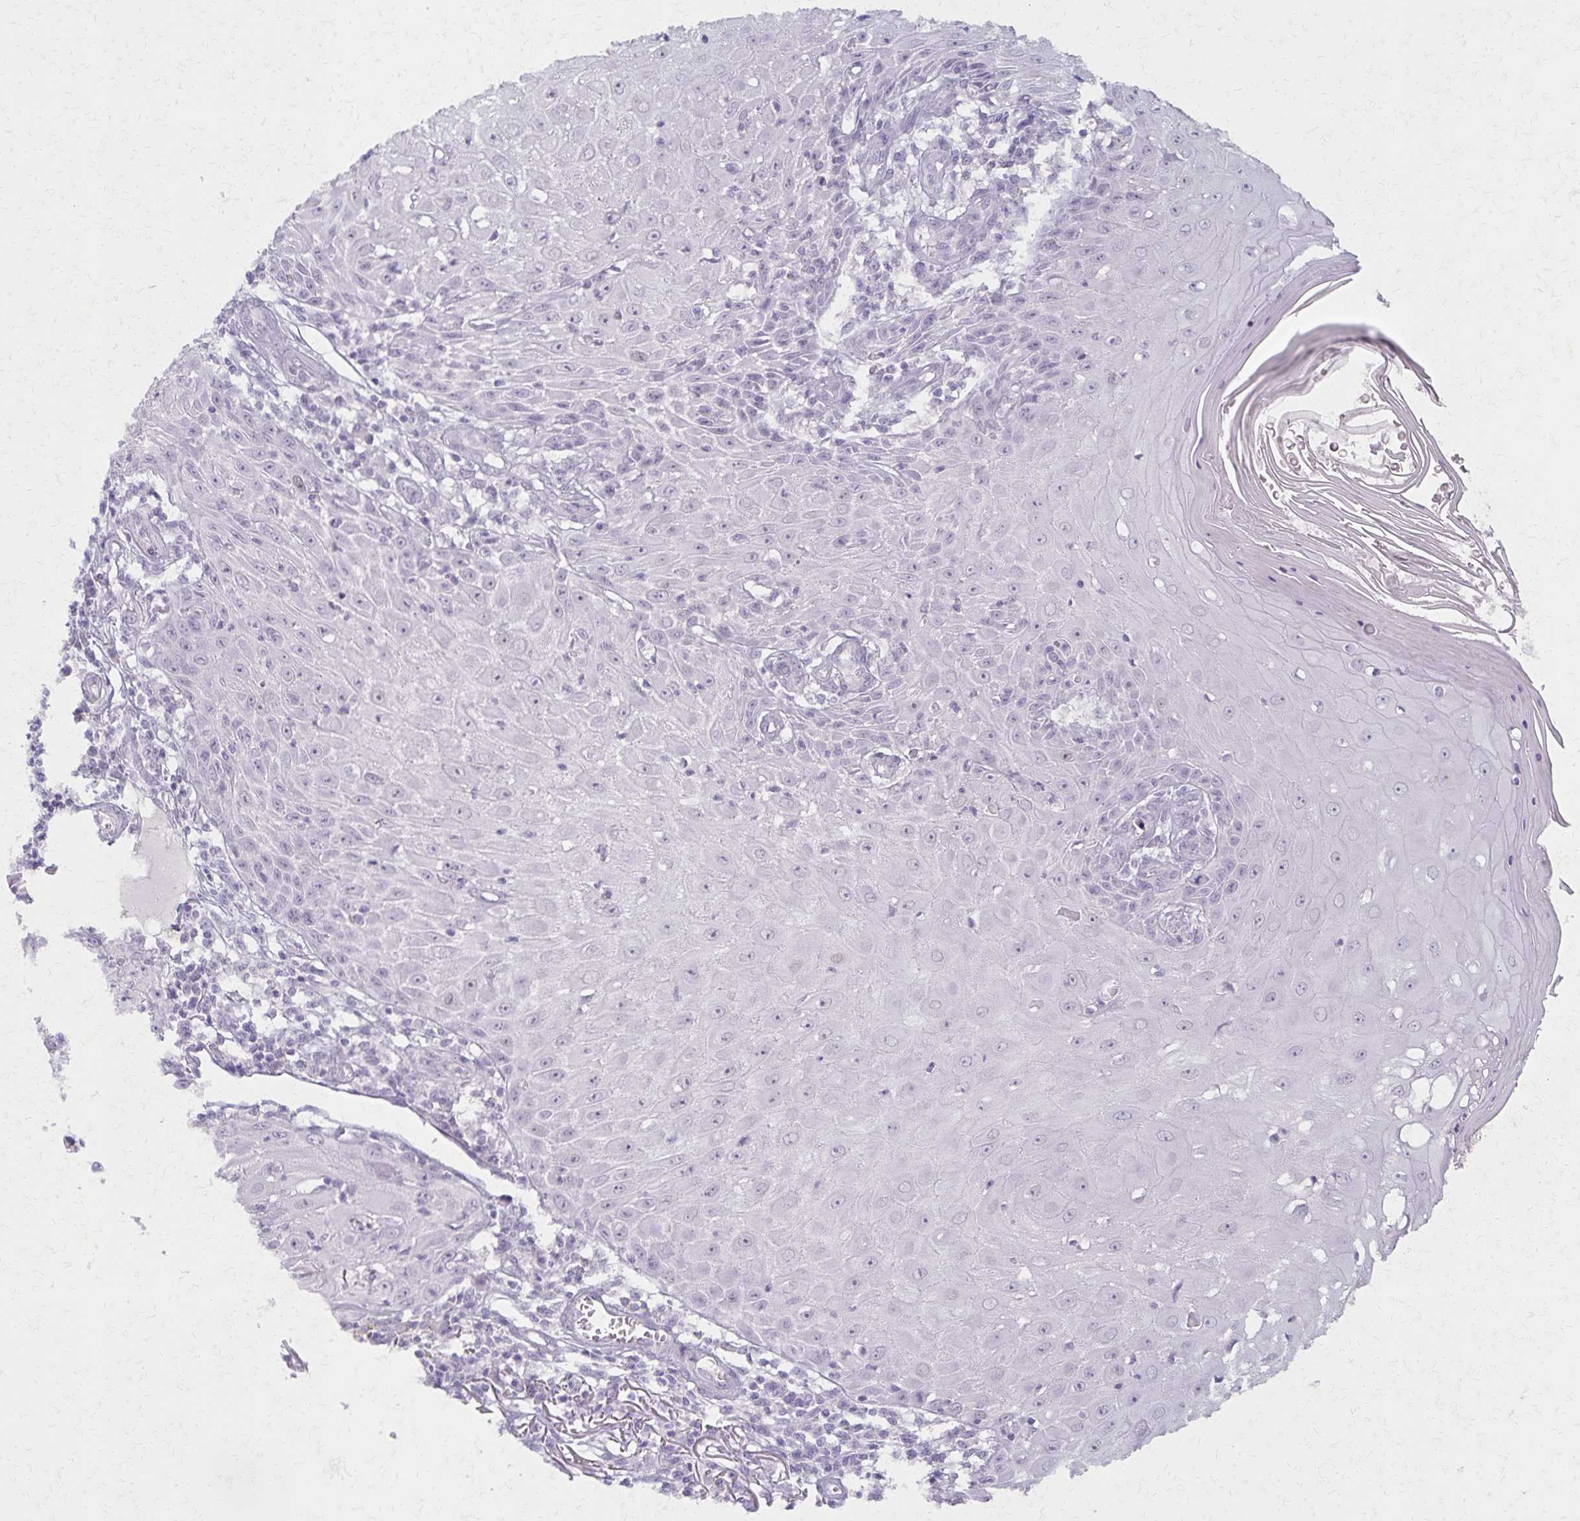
{"staining": {"intensity": "negative", "quantity": "none", "location": "none"}, "tissue": "skin cancer", "cell_type": "Tumor cells", "image_type": "cancer", "snomed": [{"axis": "morphology", "description": "Squamous cell carcinoma, NOS"}, {"axis": "topography", "description": "Skin"}], "caption": "The micrograph shows no significant positivity in tumor cells of skin cancer (squamous cell carcinoma).", "gene": "MORC4", "patient": {"sex": "female", "age": 73}}